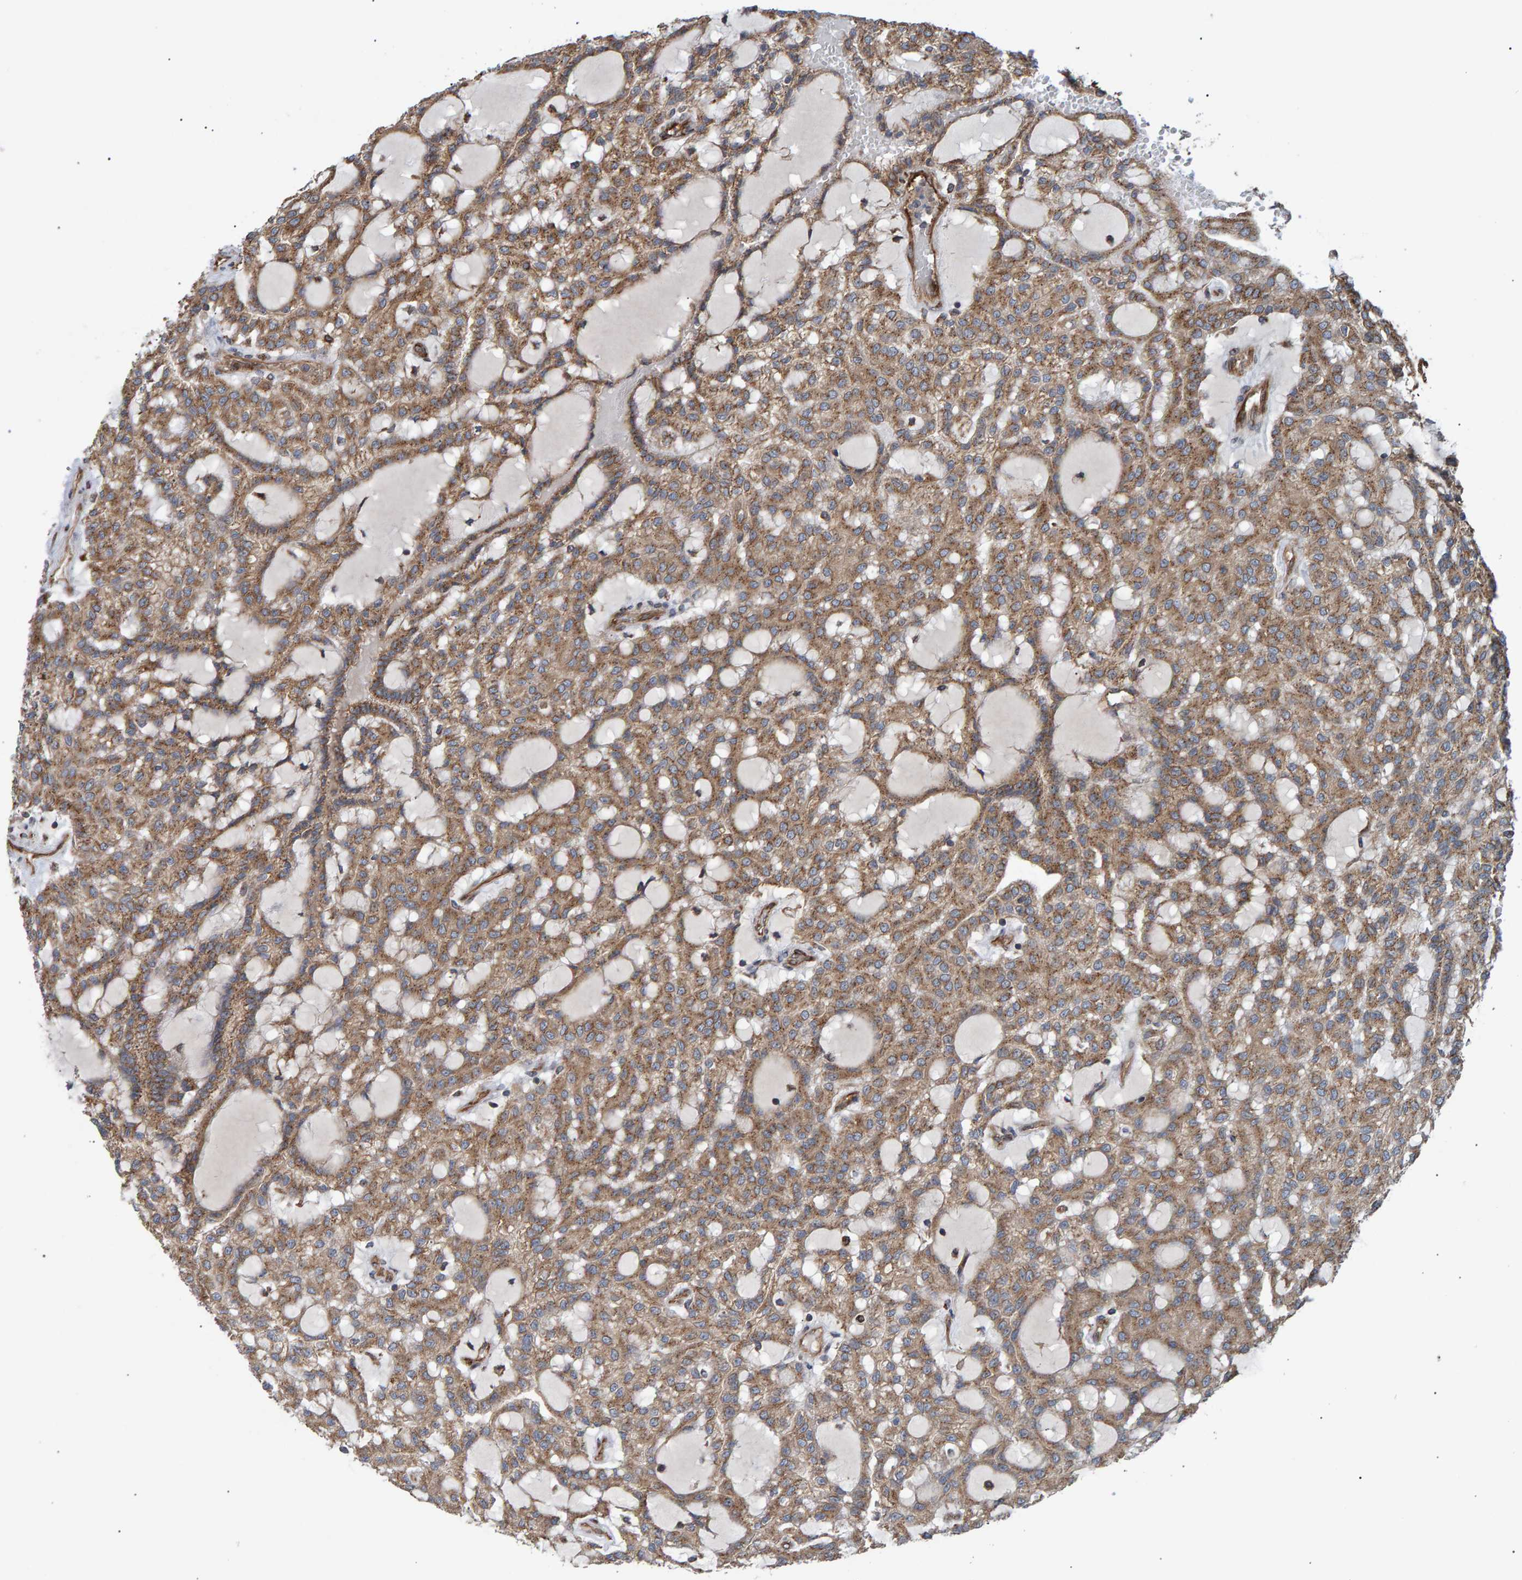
{"staining": {"intensity": "moderate", "quantity": ">75%", "location": "cytoplasmic/membranous"}, "tissue": "renal cancer", "cell_type": "Tumor cells", "image_type": "cancer", "snomed": [{"axis": "morphology", "description": "Adenocarcinoma, NOS"}, {"axis": "topography", "description": "Kidney"}], "caption": "Brown immunohistochemical staining in renal adenocarcinoma displays moderate cytoplasmic/membranous staining in about >75% of tumor cells. Using DAB (brown) and hematoxylin (blue) stains, captured at high magnification using brightfield microscopy.", "gene": "FAM117A", "patient": {"sex": "male", "age": 63}}